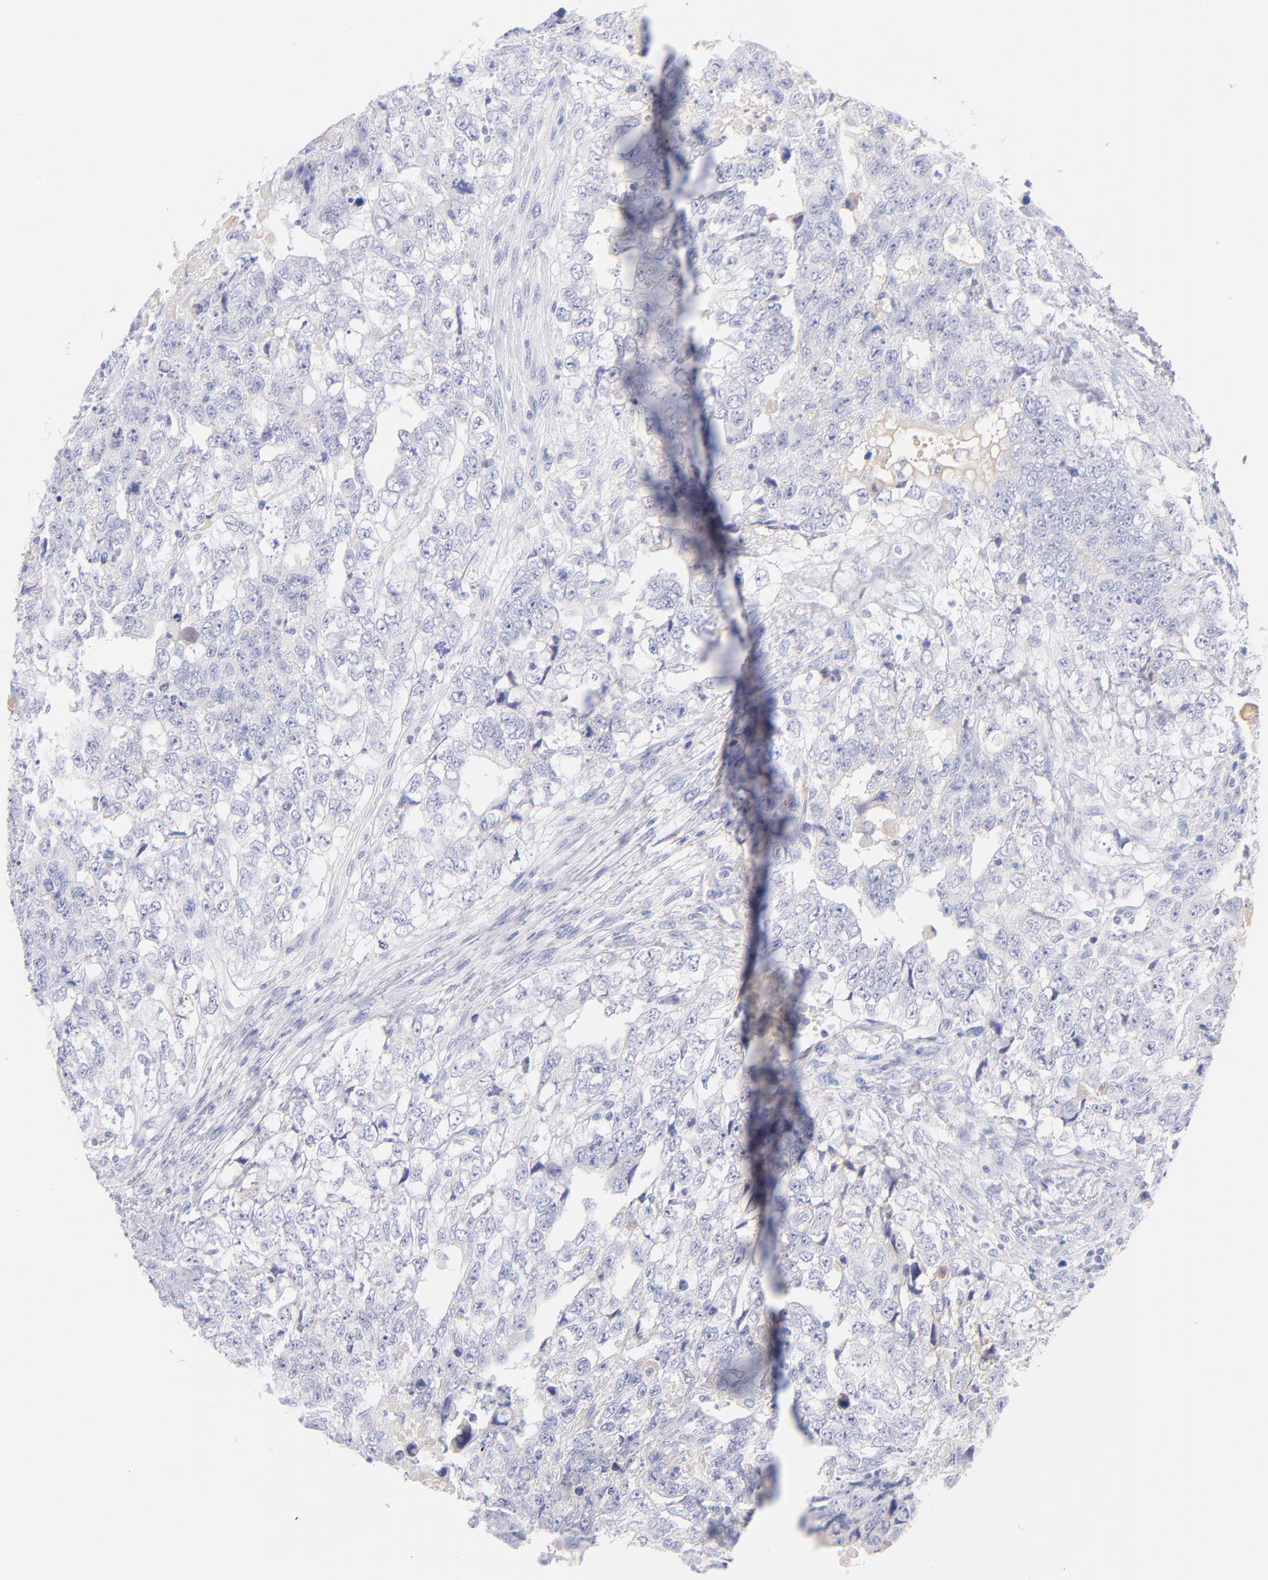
{"staining": {"intensity": "negative", "quantity": "none", "location": "none"}, "tissue": "testis cancer", "cell_type": "Tumor cells", "image_type": "cancer", "snomed": [{"axis": "morphology", "description": "Carcinoma, Embryonal, NOS"}, {"axis": "topography", "description": "Testis"}], "caption": "Tumor cells show no significant expression in testis cancer (embryonal carcinoma). (Brightfield microscopy of DAB (3,3'-diaminobenzidine) immunohistochemistry (IHC) at high magnification).", "gene": "HP", "patient": {"sex": "male", "age": 36}}